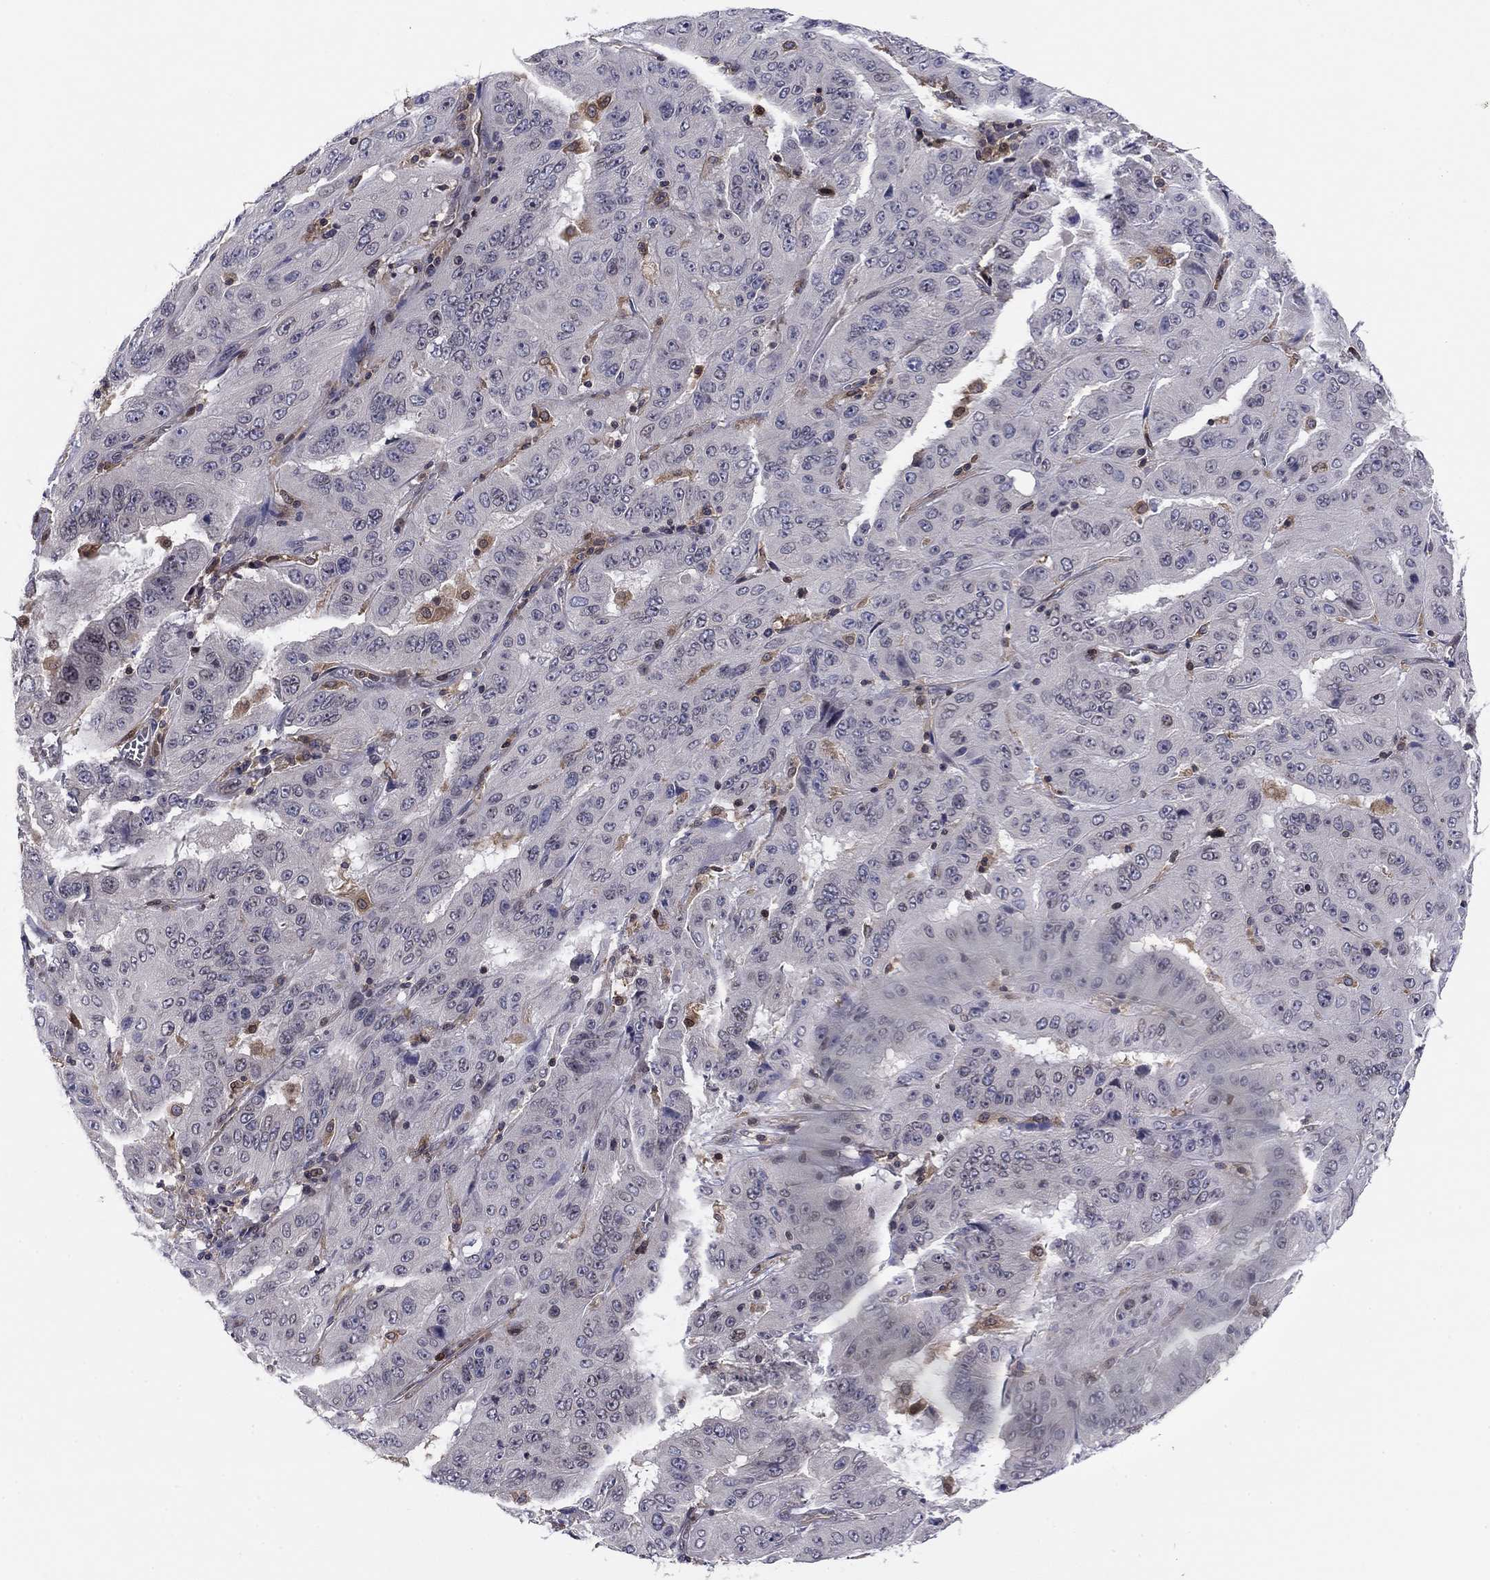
{"staining": {"intensity": "negative", "quantity": "none", "location": "none"}, "tissue": "pancreatic cancer", "cell_type": "Tumor cells", "image_type": "cancer", "snomed": [{"axis": "morphology", "description": "Adenocarcinoma, NOS"}, {"axis": "topography", "description": "Pancreas"}], "caption": "Immunohistochemical staining of pancreatic adenocarcinoma exhibits no significant positivity in tumor cells.", "gene": "PLCB2", "patient": {"sex": "male", "age": 63}}